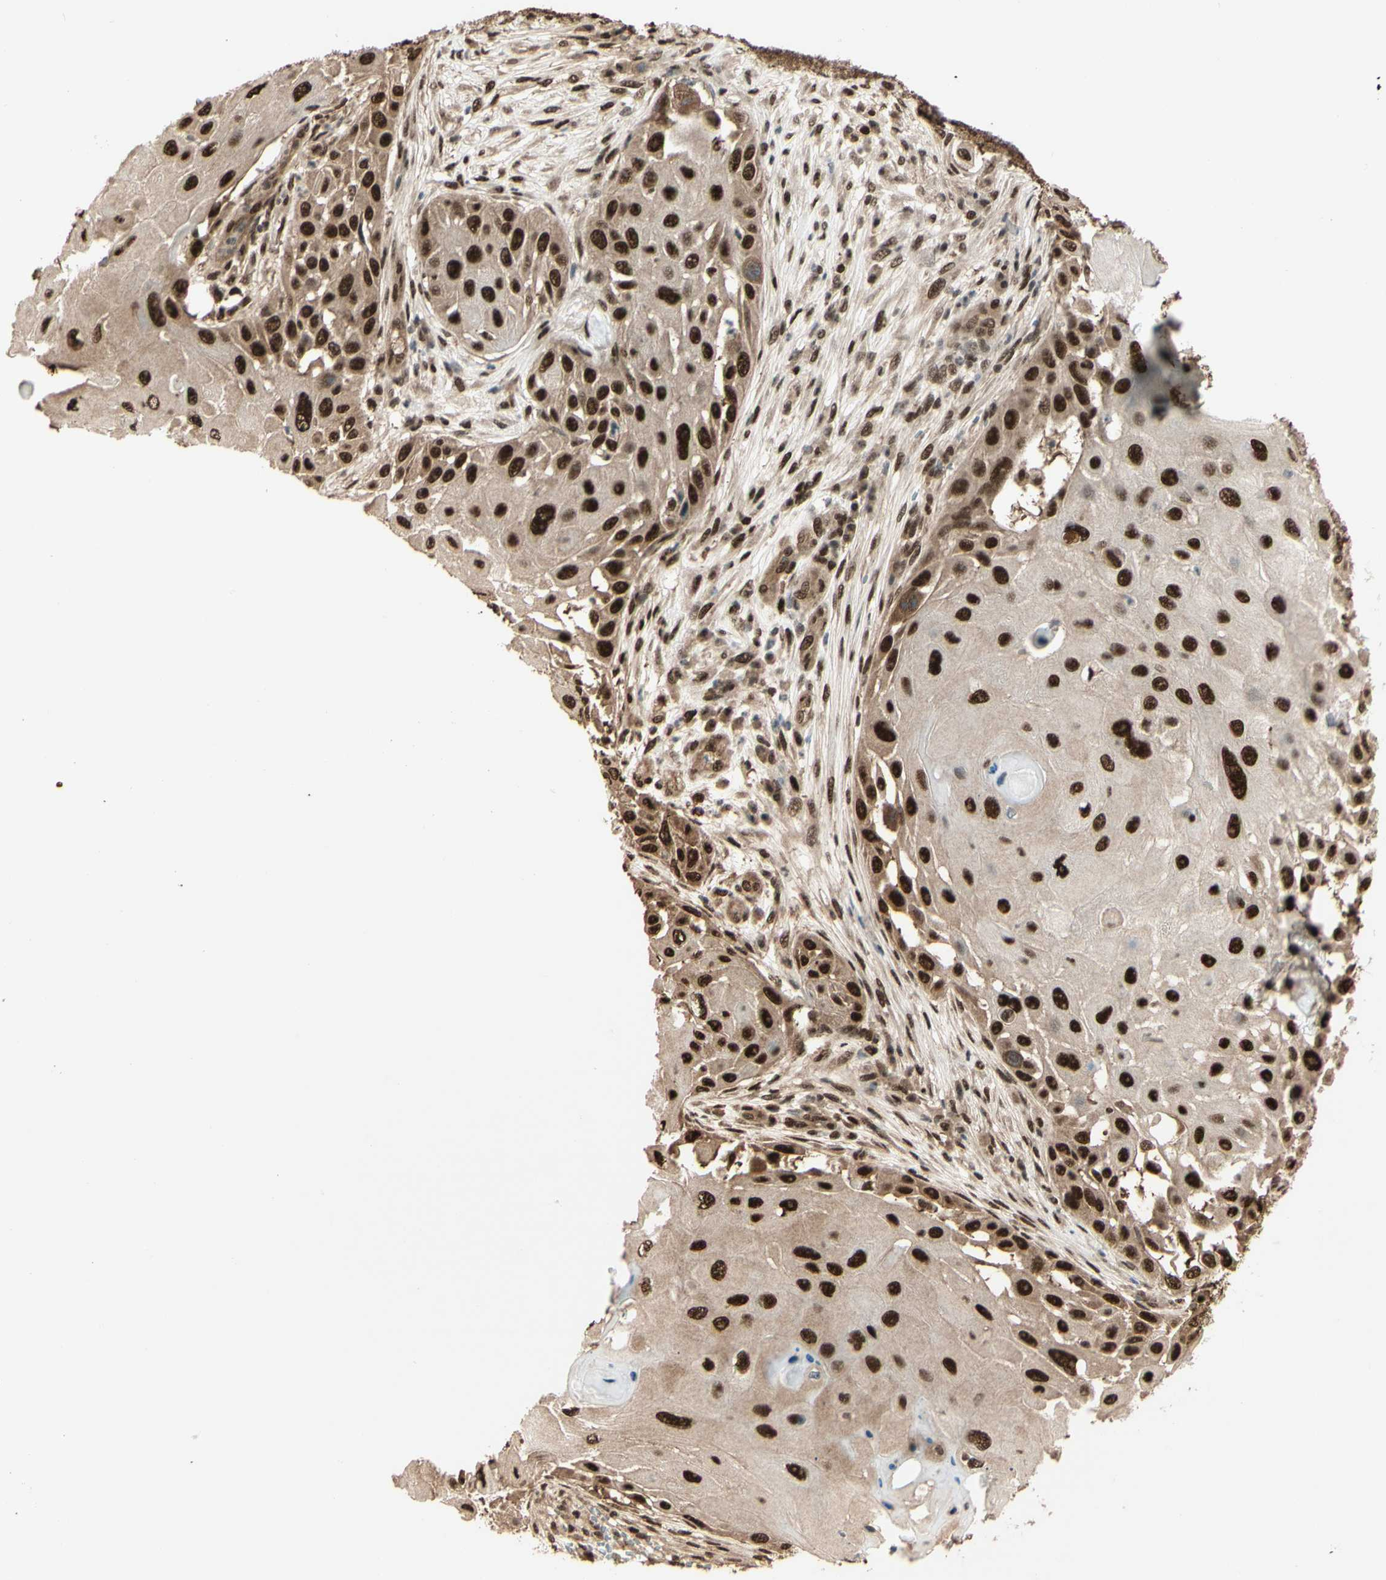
{"staining": {"intensity": "strong", "quantity": ">75%", "location": "cytoplasmic/membranous,nuclear"}, "tissue": "skin cancer", "cell_type": "Tumor cells", "image_type": "cancer", "snomed": [{"axis": "morphology", "description": "Squamous cell carcinoma, NOS"}, {"axis": "topography", "description": "Skin"}], "caption": "A high-resolution histopathology image shows IHC staining of skin squamous cell carcinoma, which shows strong cytoplasmic/membranous and nuclear staining in approximately >75% of tumor cells.", "gene": "HSF1", "patient": {"sex": "female", "age": 44}}